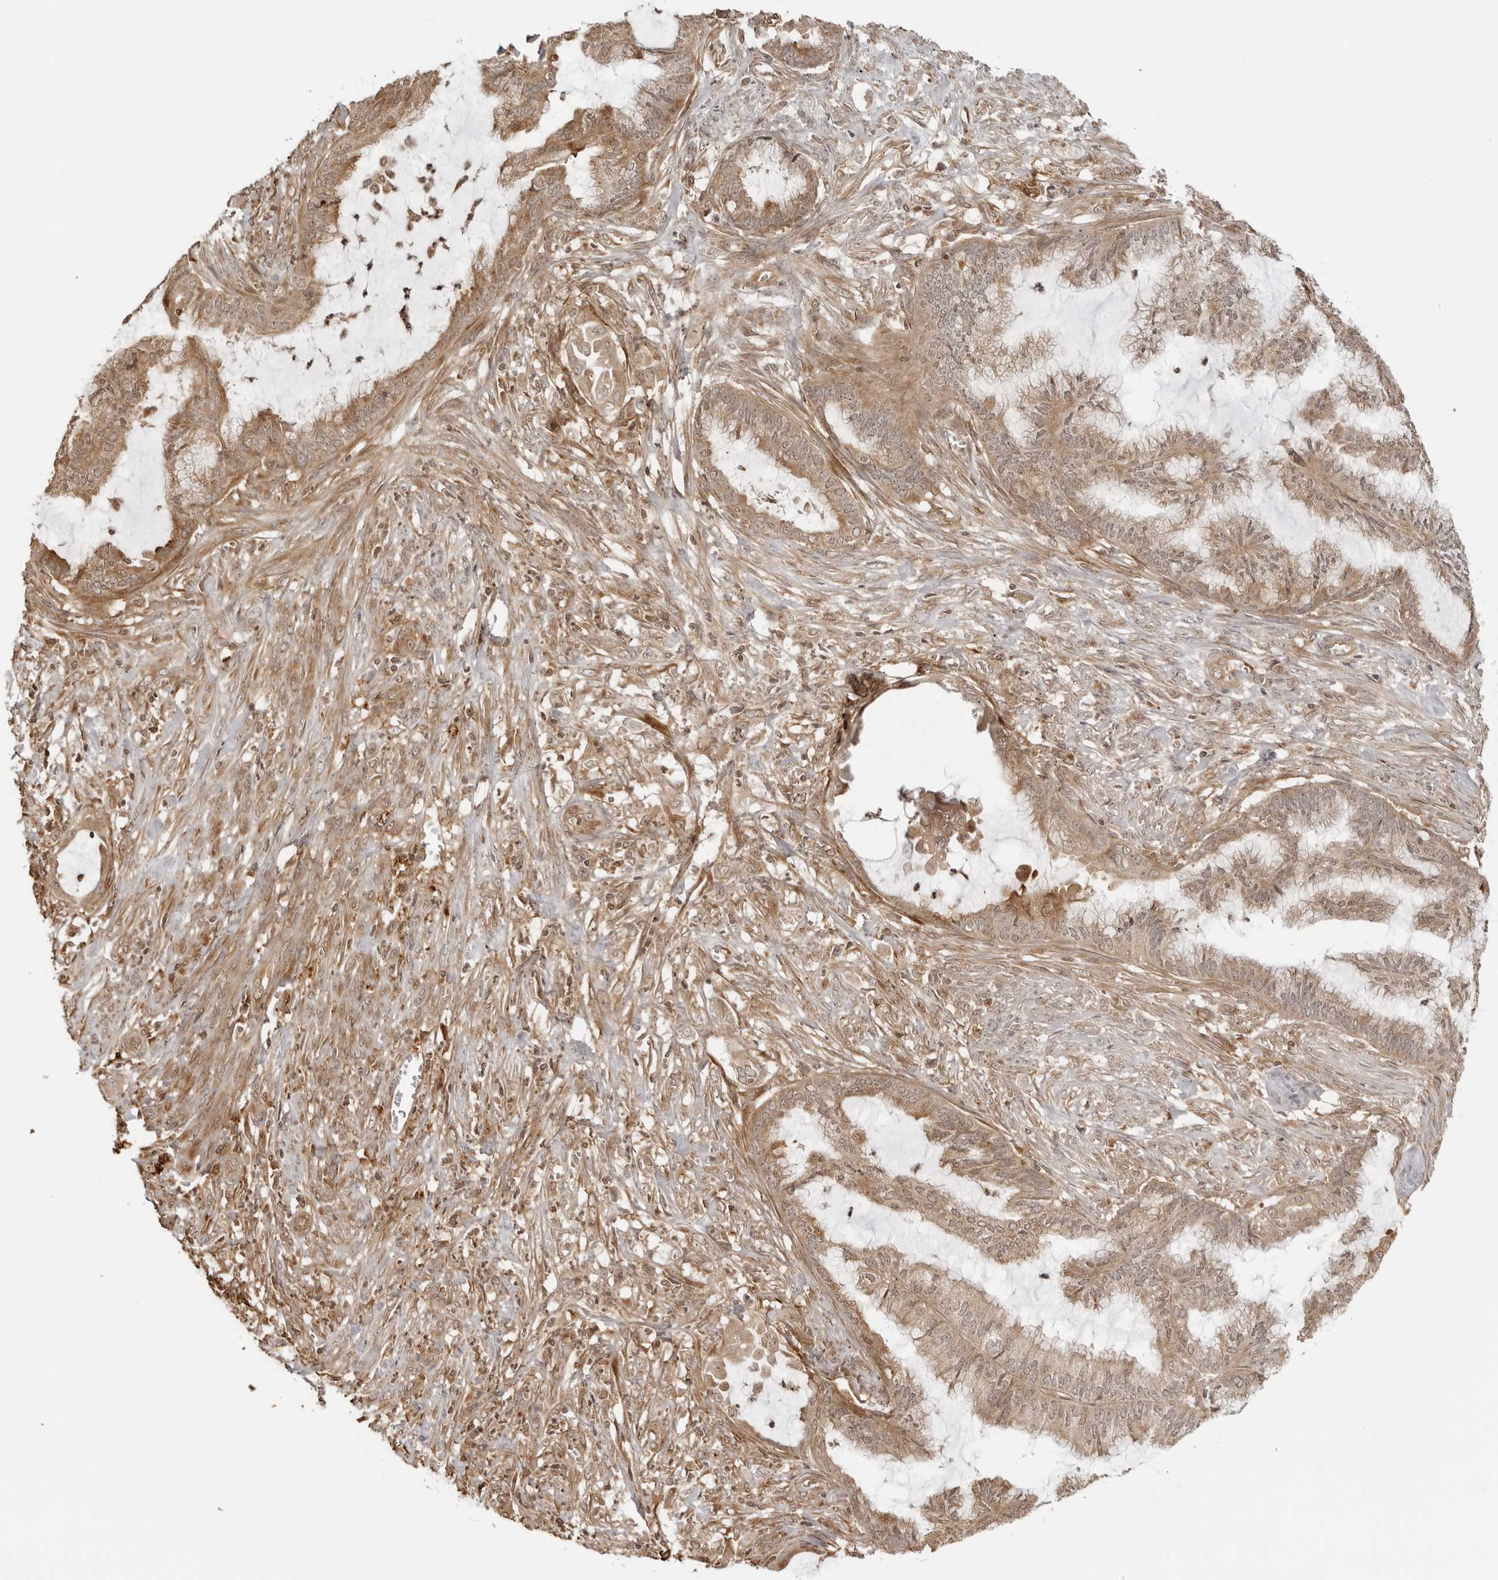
{"staining": {"intensity": "moderate", "quantity": ">75%", "location": "cytoplasmic/membranous"}, "tissue": "endometrial cancer", "cell_type": "Tumor cells", "image_type": "cancer", "snomed": [{"axis": "morphology", "description": "Adenocarcinoma, NOS"}, {"axis": "topography", "description": "Endometrium"}], "caption": "Adenocarcinoma (endometrial) was stained to show a protein in brown. There is medium levels of moderate cytoplasmic/membranous expression in about >75% of tumor cells. Using DAB (brown) and hematoxylin (blue) stains, captured at high magnification using brightfield microscopy.", "gene": "IKBKE", "patient": {"sex": "female", "age": 86}}